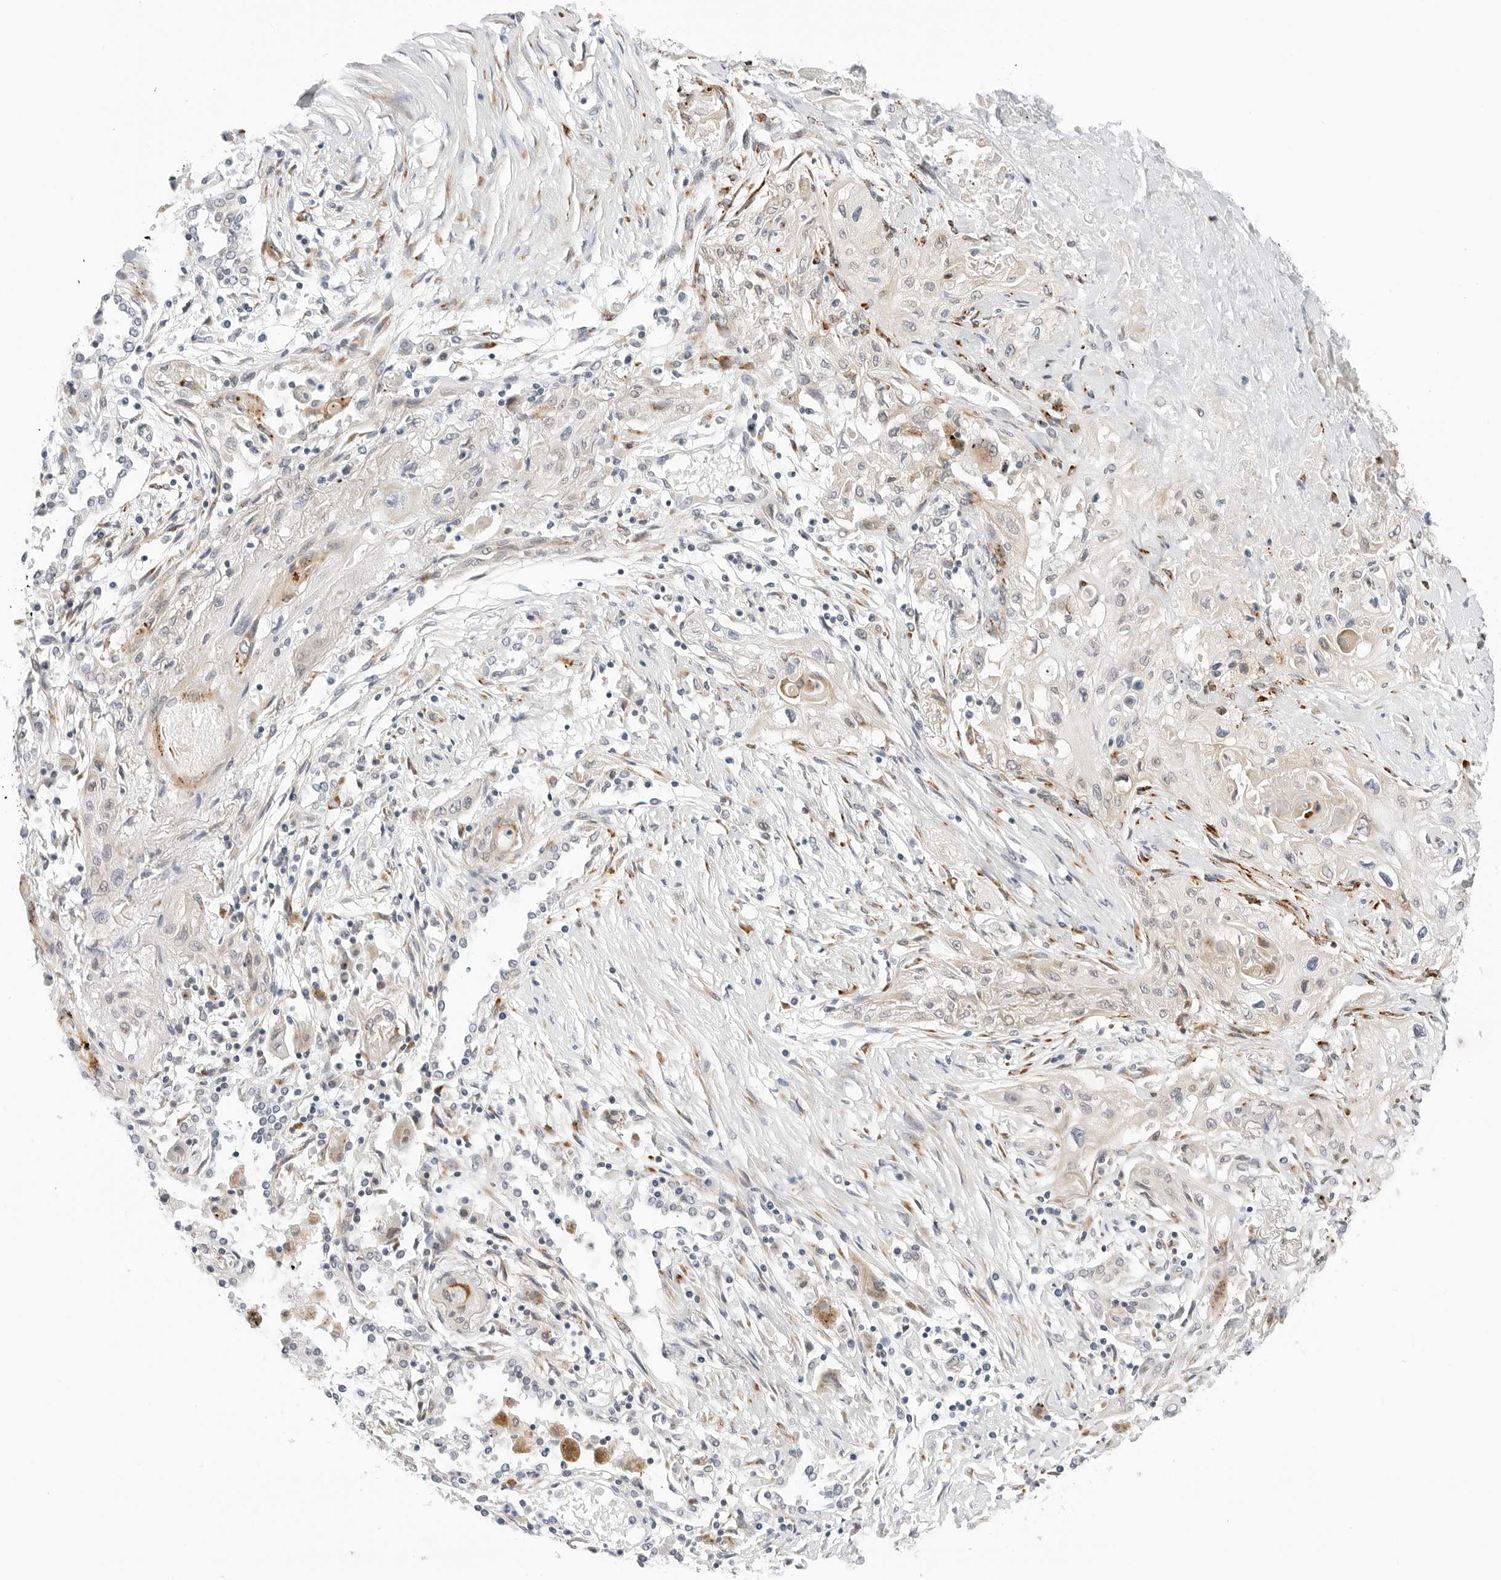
{"staining": {"intensity": "weak", "quantity": "<25%", "location": "cytoplasmic/membranous"}, "tissue": "lung cancer", "cell_type": "Tumor cells", "image_type": "cancer", "snomed": [{"axis": "morphology", "description": "Squamous cell carcinoma, NOS"}, {"axis": "topography", "description": "Lung"}], "caption": "Lung squamous cell carcinoma stained for a protein using immunohistochemistry displays no expression tumor cells.", "gene": "TSEN2", "patient": {"sex": "female", "age": 47}}